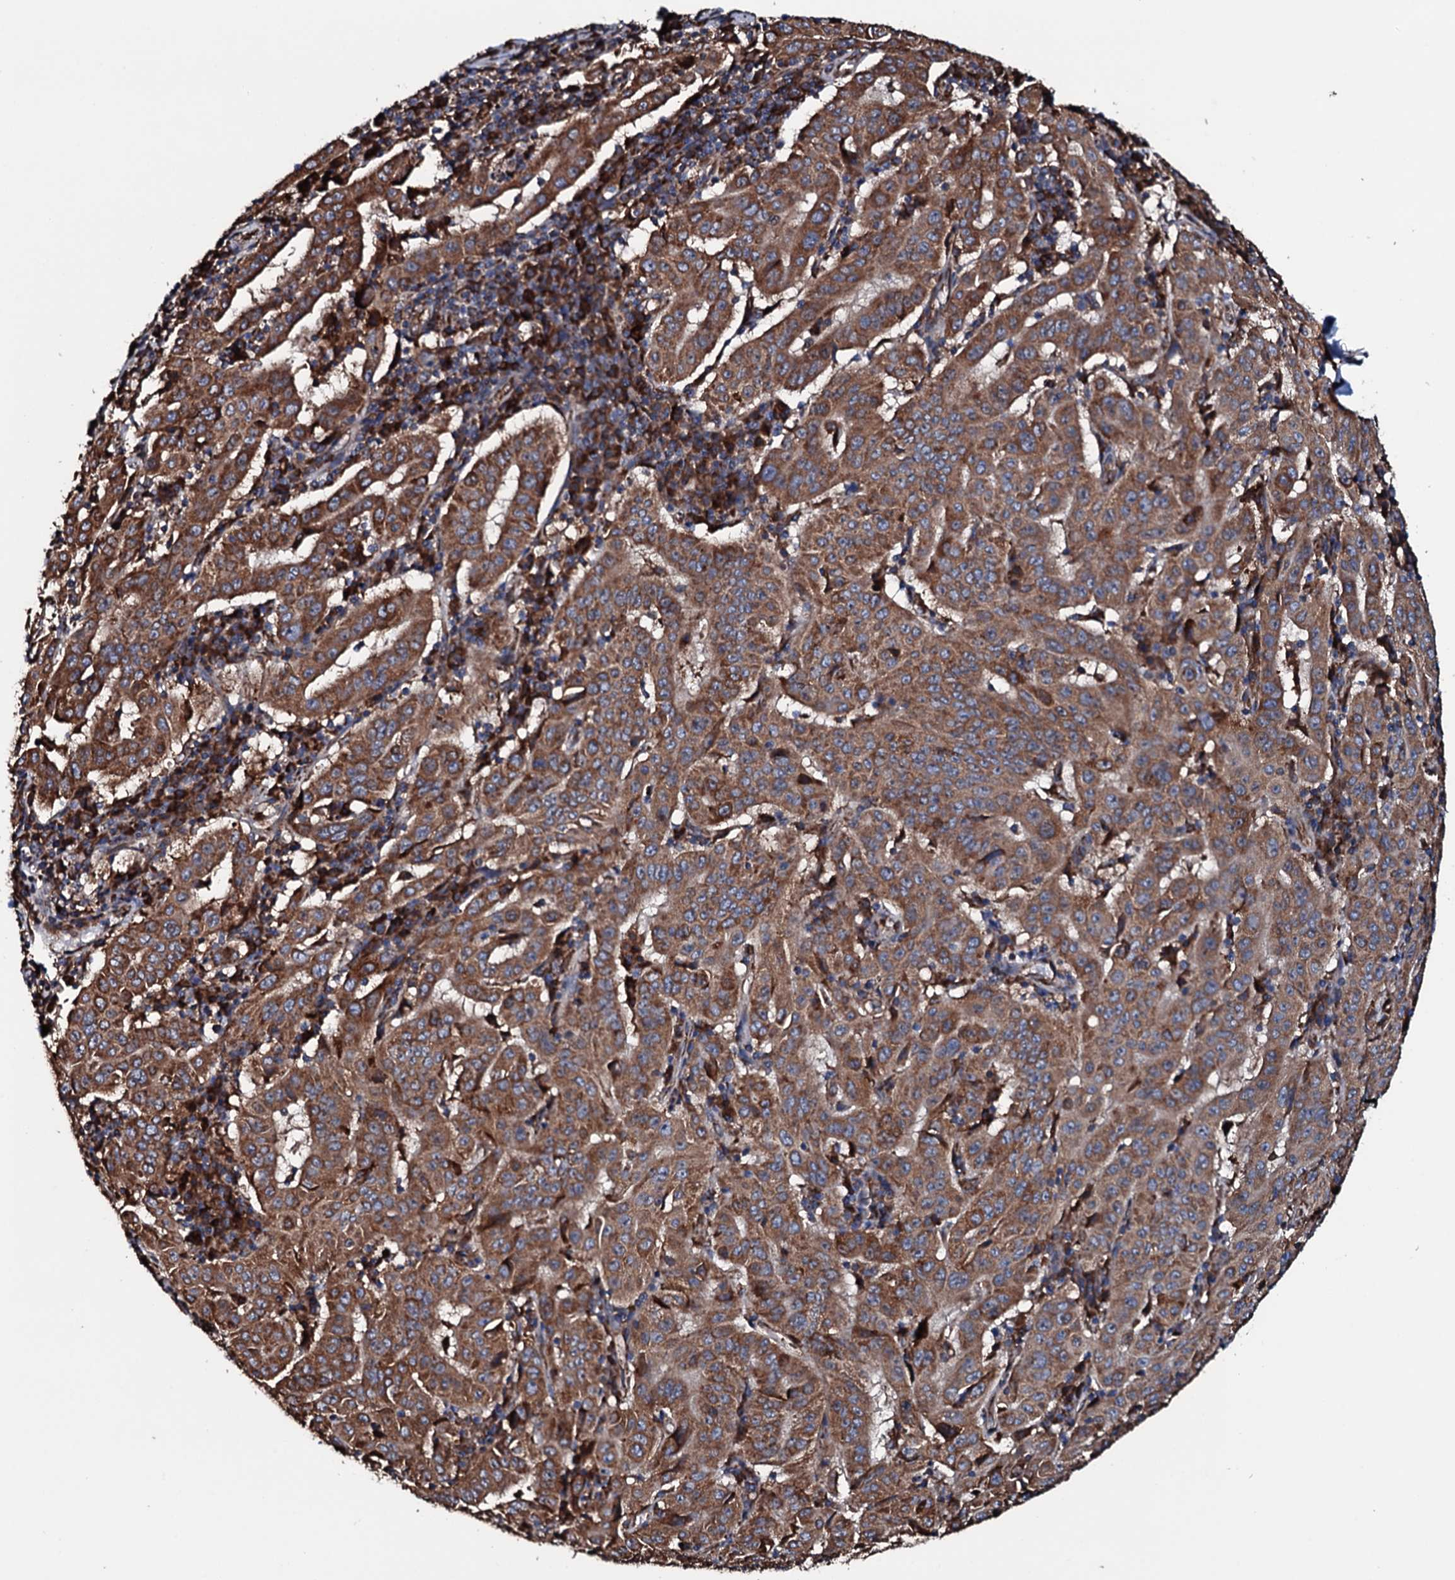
{"staining": {"intensity": "strong", "quantity": ">75%", "location": "cytoplasmic/membranous"}, "tissue": "pancreatic cancer", "cell_type": "Tumor cells", "image_type": "cancer", "snomed": [{"axis": "morphology", "description": "Adenocarcinoma, NOS"}, {"axis": "topography", "description": "Pancreas"}], "caption": "Human pancreatic cancer (adenocarcinoma) stained for a protein (brown) shows strong cytoplasmic/membranous positive staining in about >75% of tumor cells.", "gene": "RAB12", "patient": {"sex": "male", "age": 63}}